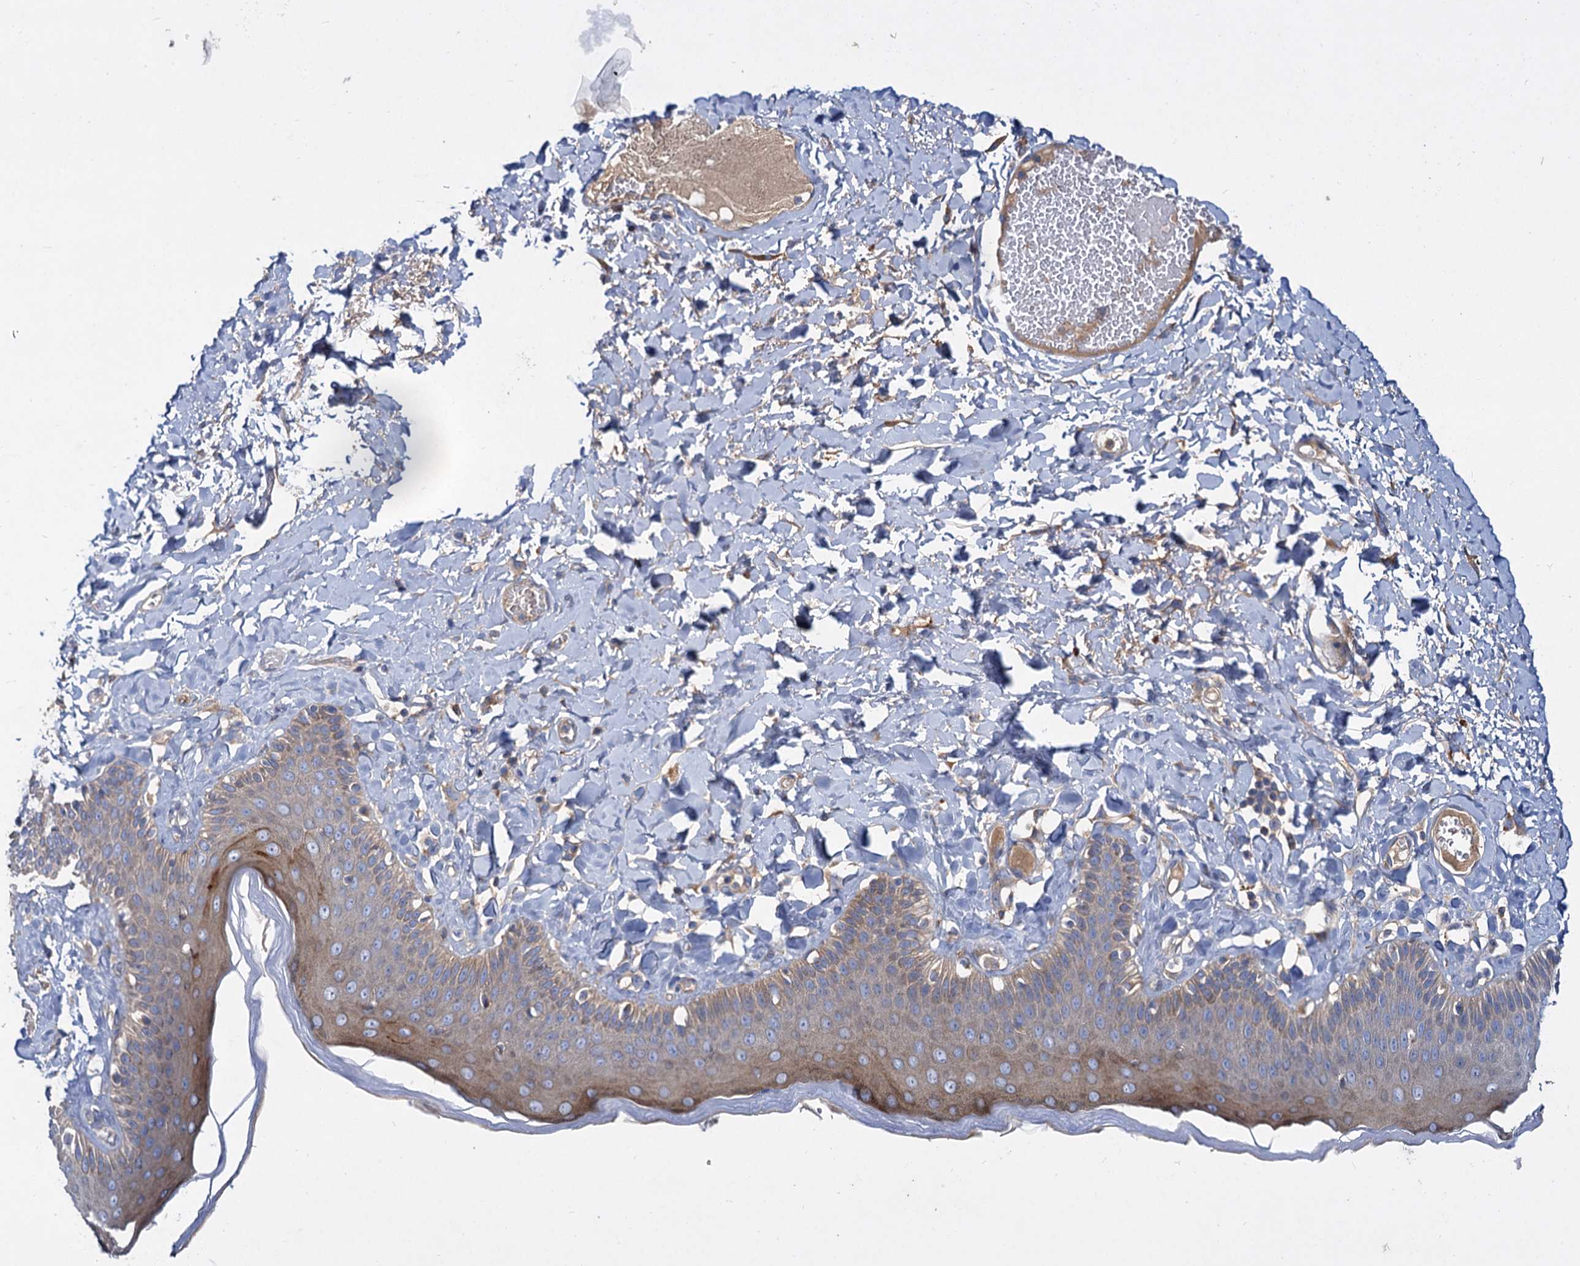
{"staining": {"intensity": "moderate", "quantity": "25%-75%", "location": "cytoplasmic/membranous"}, "tissue": "skin", "cell_type": "Epidermal cells", "image_type": "normal", "snomed": [{"axis": "morphology", "description": "Normal tissue, NOS"}, {"axis": "topography", "description": "Anal"}], "caption": "This photomicrograph displays immunohistochemistry staining of benign skin, with medium moderate cytoplasmic/membranous staining in about 25%-75% of epidermal cells.", "gene": "ALKBH7", "patient": {"sex": "male", "age": 69}}